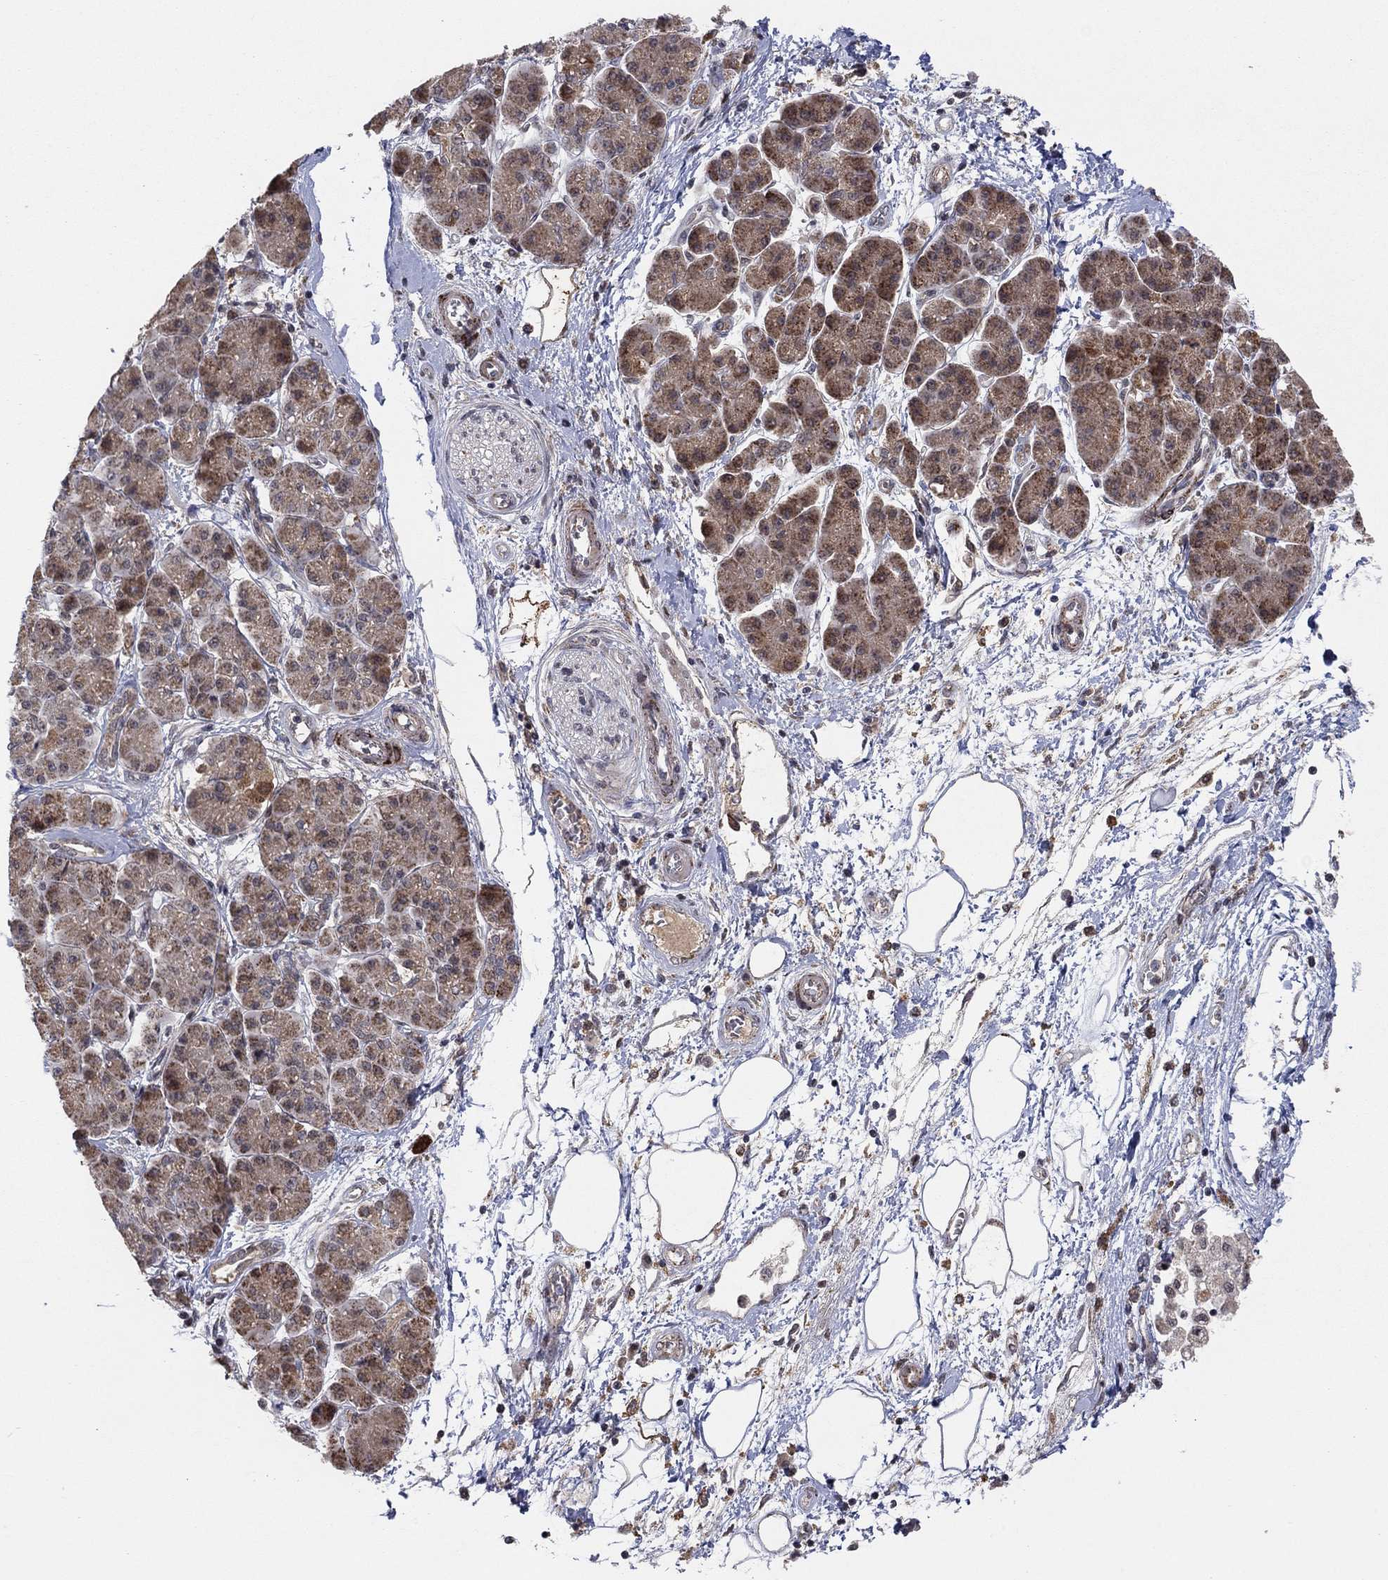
{"staining": {"intensity": "moderate", "quantity": "25%-75%", "location": "cytoplasmic/membranous"}, "tissue": "pancreatic cancer", "cell_type": "Tumor cells", "image_type": "cancer", "snomed": [{"axis": "morphology", "description": "Adenocarcinoma, NOS"}, {"axis": "topography", "description": "Pancreas"}], "caption": "About 25%-75% of tumor cells in pancreatic cancer demonstrate moderate cytoplasmic/membranous protein staining as visualized by brown immunohistochemical staining.", "gene": "ZNF395", "patient": {"sex": "female", "age": 73}}